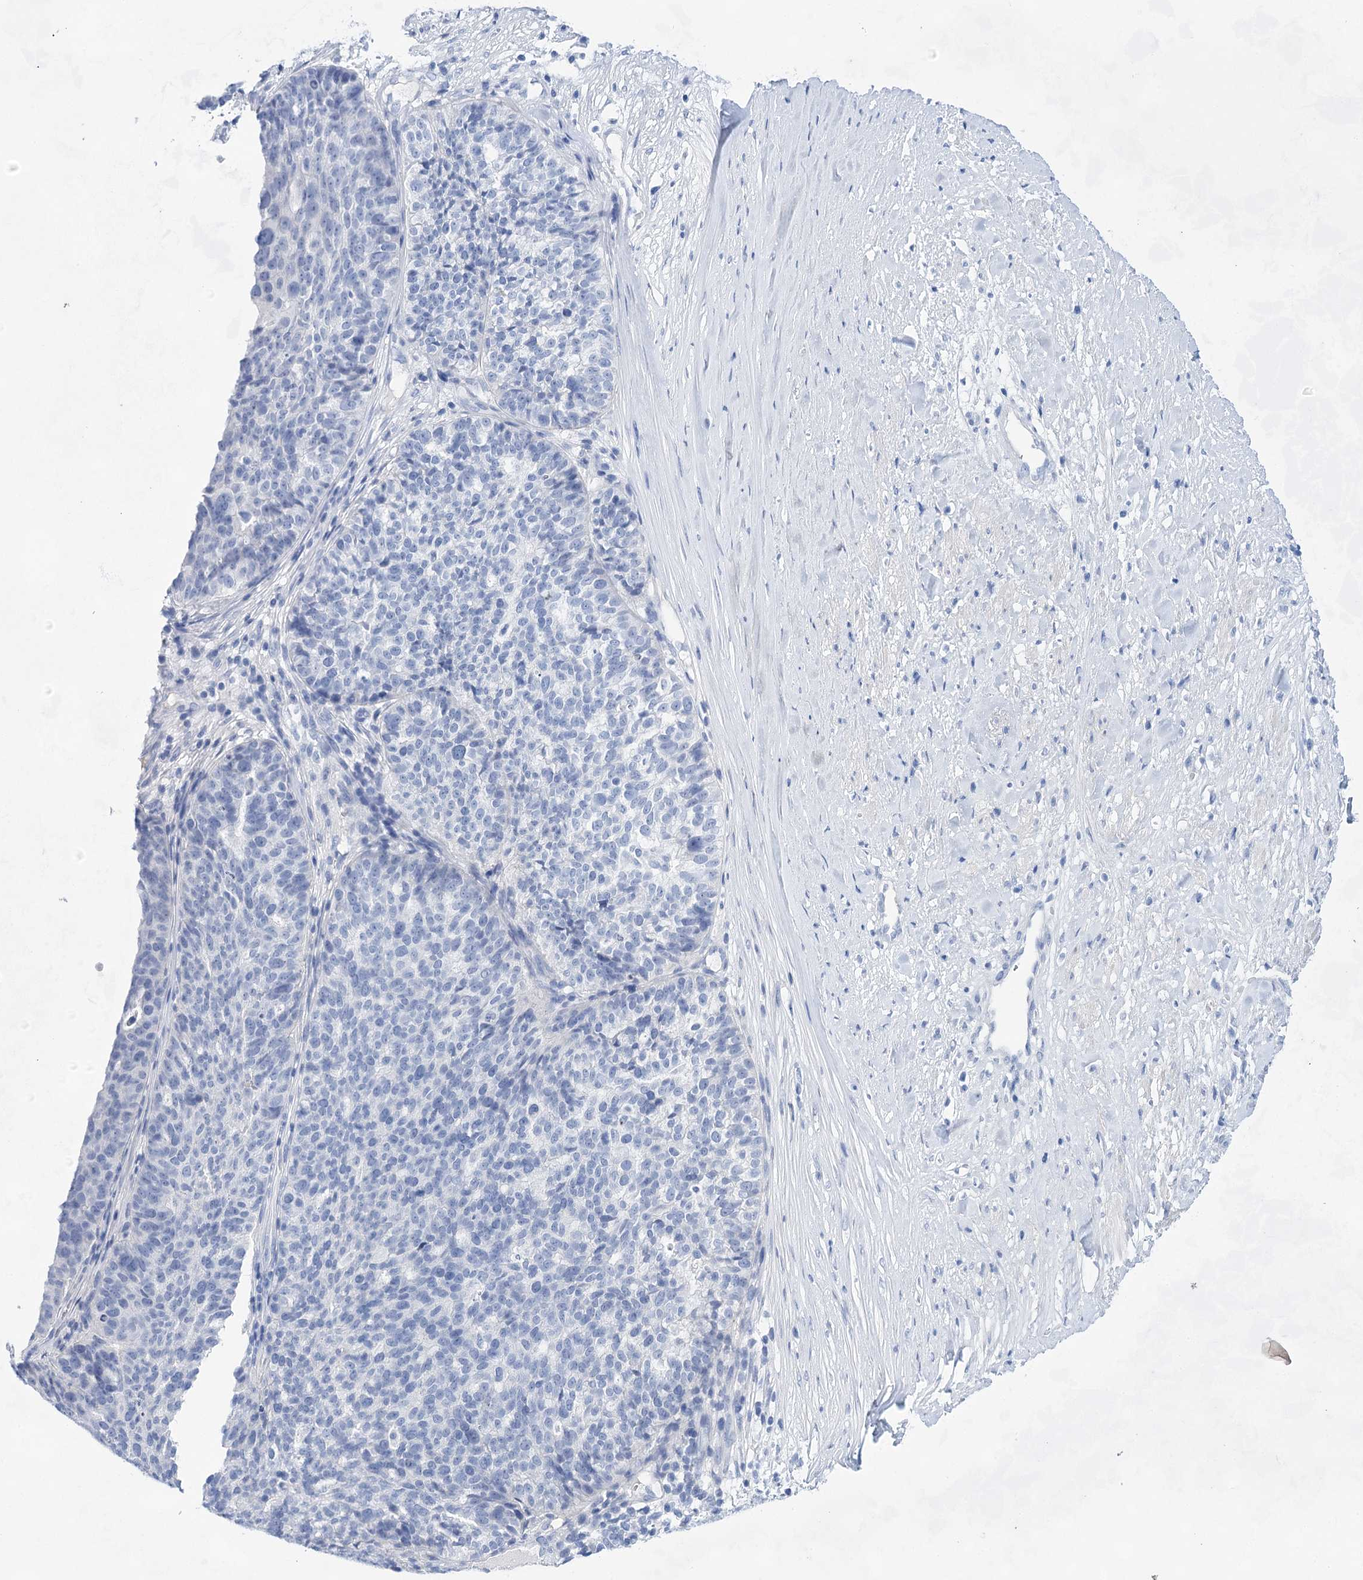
{"staining": {"intensity": "negative", "quantity": "none", "location": "none"}, "tissue": "ovarian cancer", "cell_type": "Tumor cells", "image_type": "cancer", "snomed": [{"axis": "morphology", "description": "Cystadenocarcinoma, serous, NOS"}, {"axis": "topography", "description": "Ovary"}], "caption": "Immunohistochemistry (IHC) of ovarian cancer exhibits no expression in tumor cells. (DAB (3,3'-diaminobenzidine) immunohistochemistry, high magnification).", "gene": "LALBA", "patient": {"sex": "female", "age": 59}}